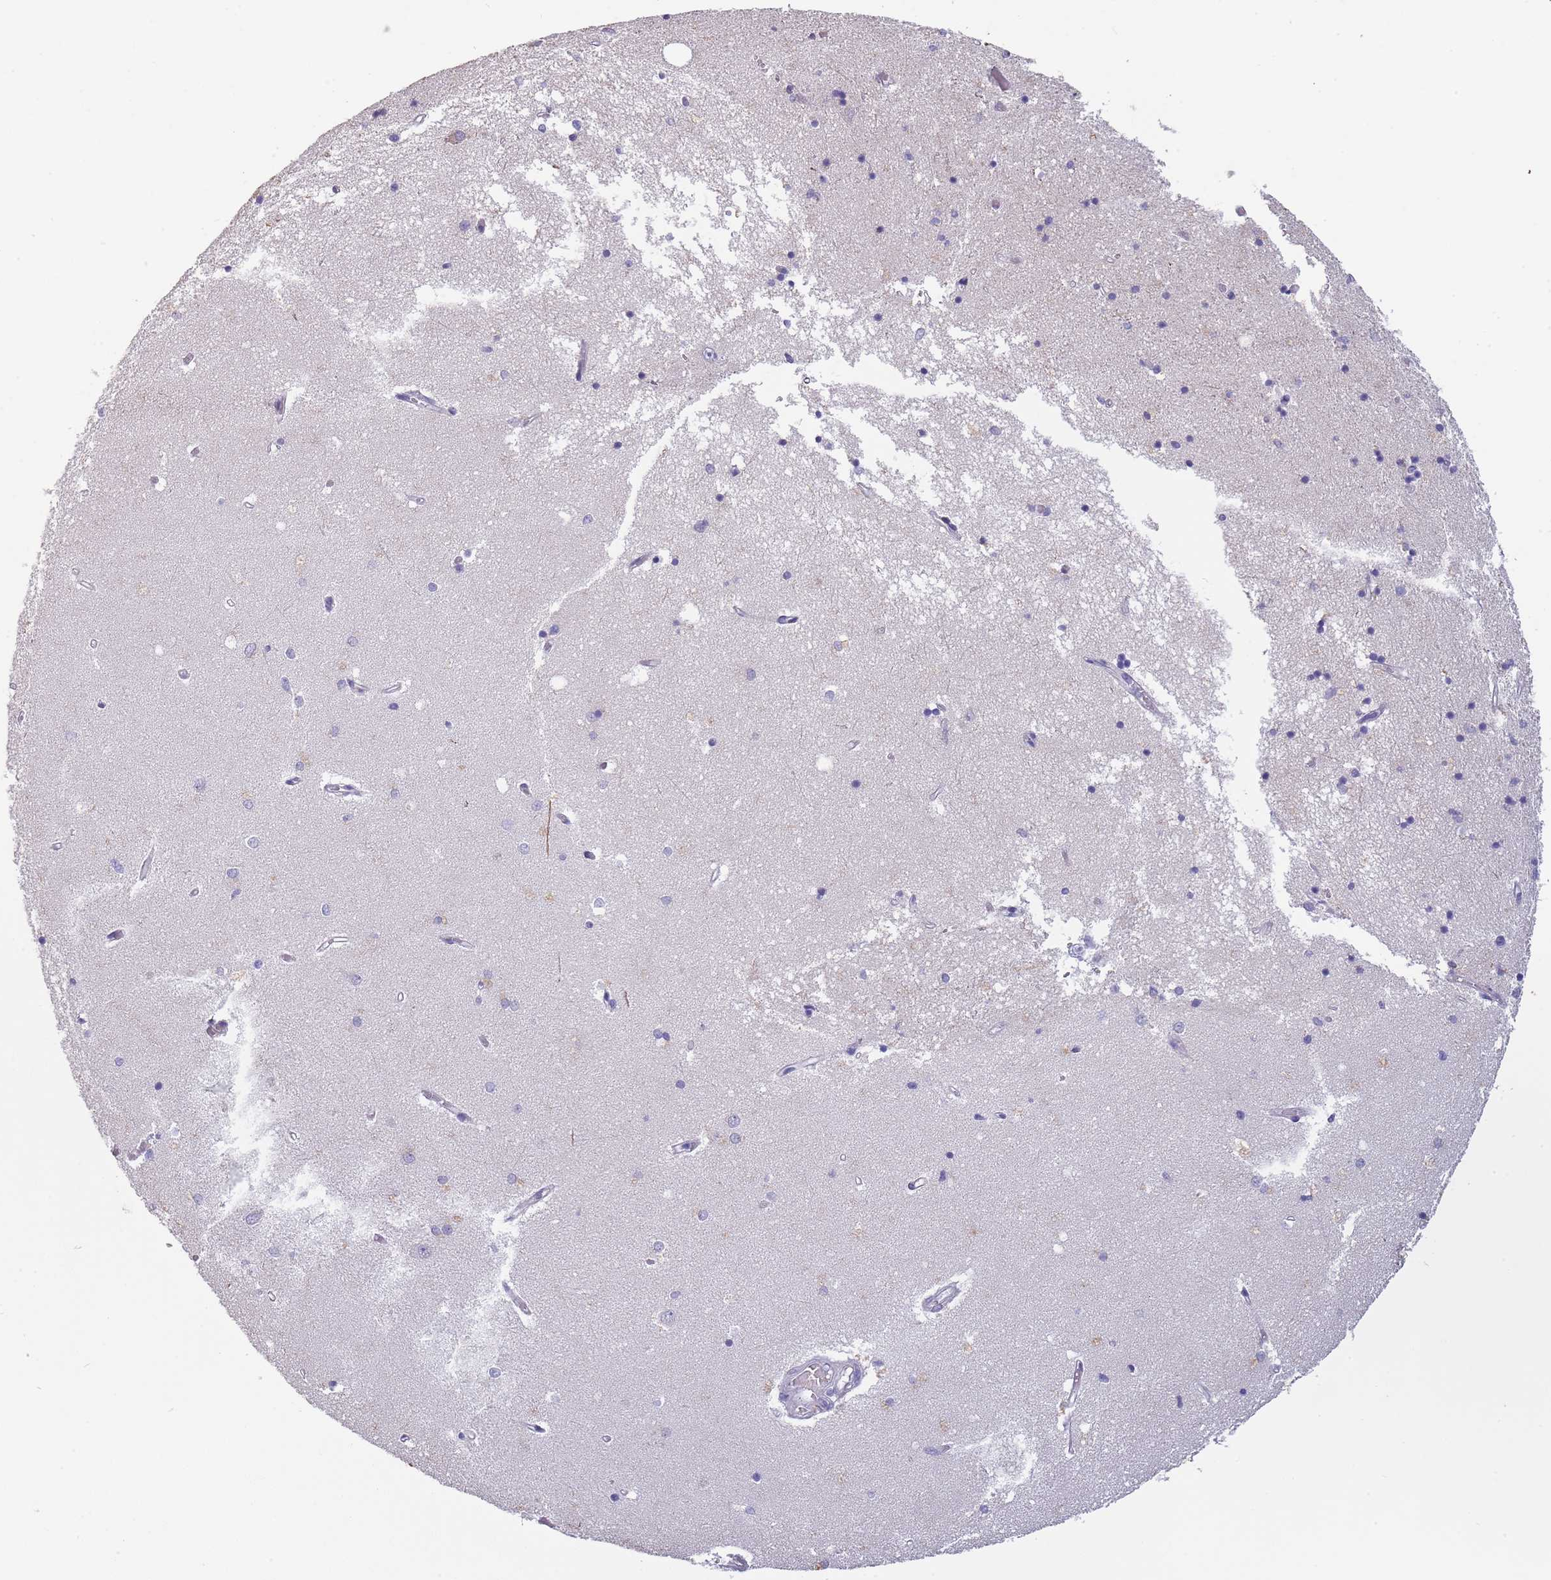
{"staining": {"intensity": "negative", "quantity": "none", "location": "none"}, "tissue": "hippocampus", "cell_type": "Glial cells", "image_type": "normal", "snomed": [{"axis": "morphology", "description": "Normal tissue, NOS"}, {"axis": "topography", "description": "Hippocampus"}], "caption": "Immunohistochemistry image of normal hippocampus: human hippocampus stained with DAB (3,3'-diaminobenzidine) exhibits no significant protein expression in glial cells.", "gene": "MAN1C1", "patient": {"sex": "male", "age": 70}}